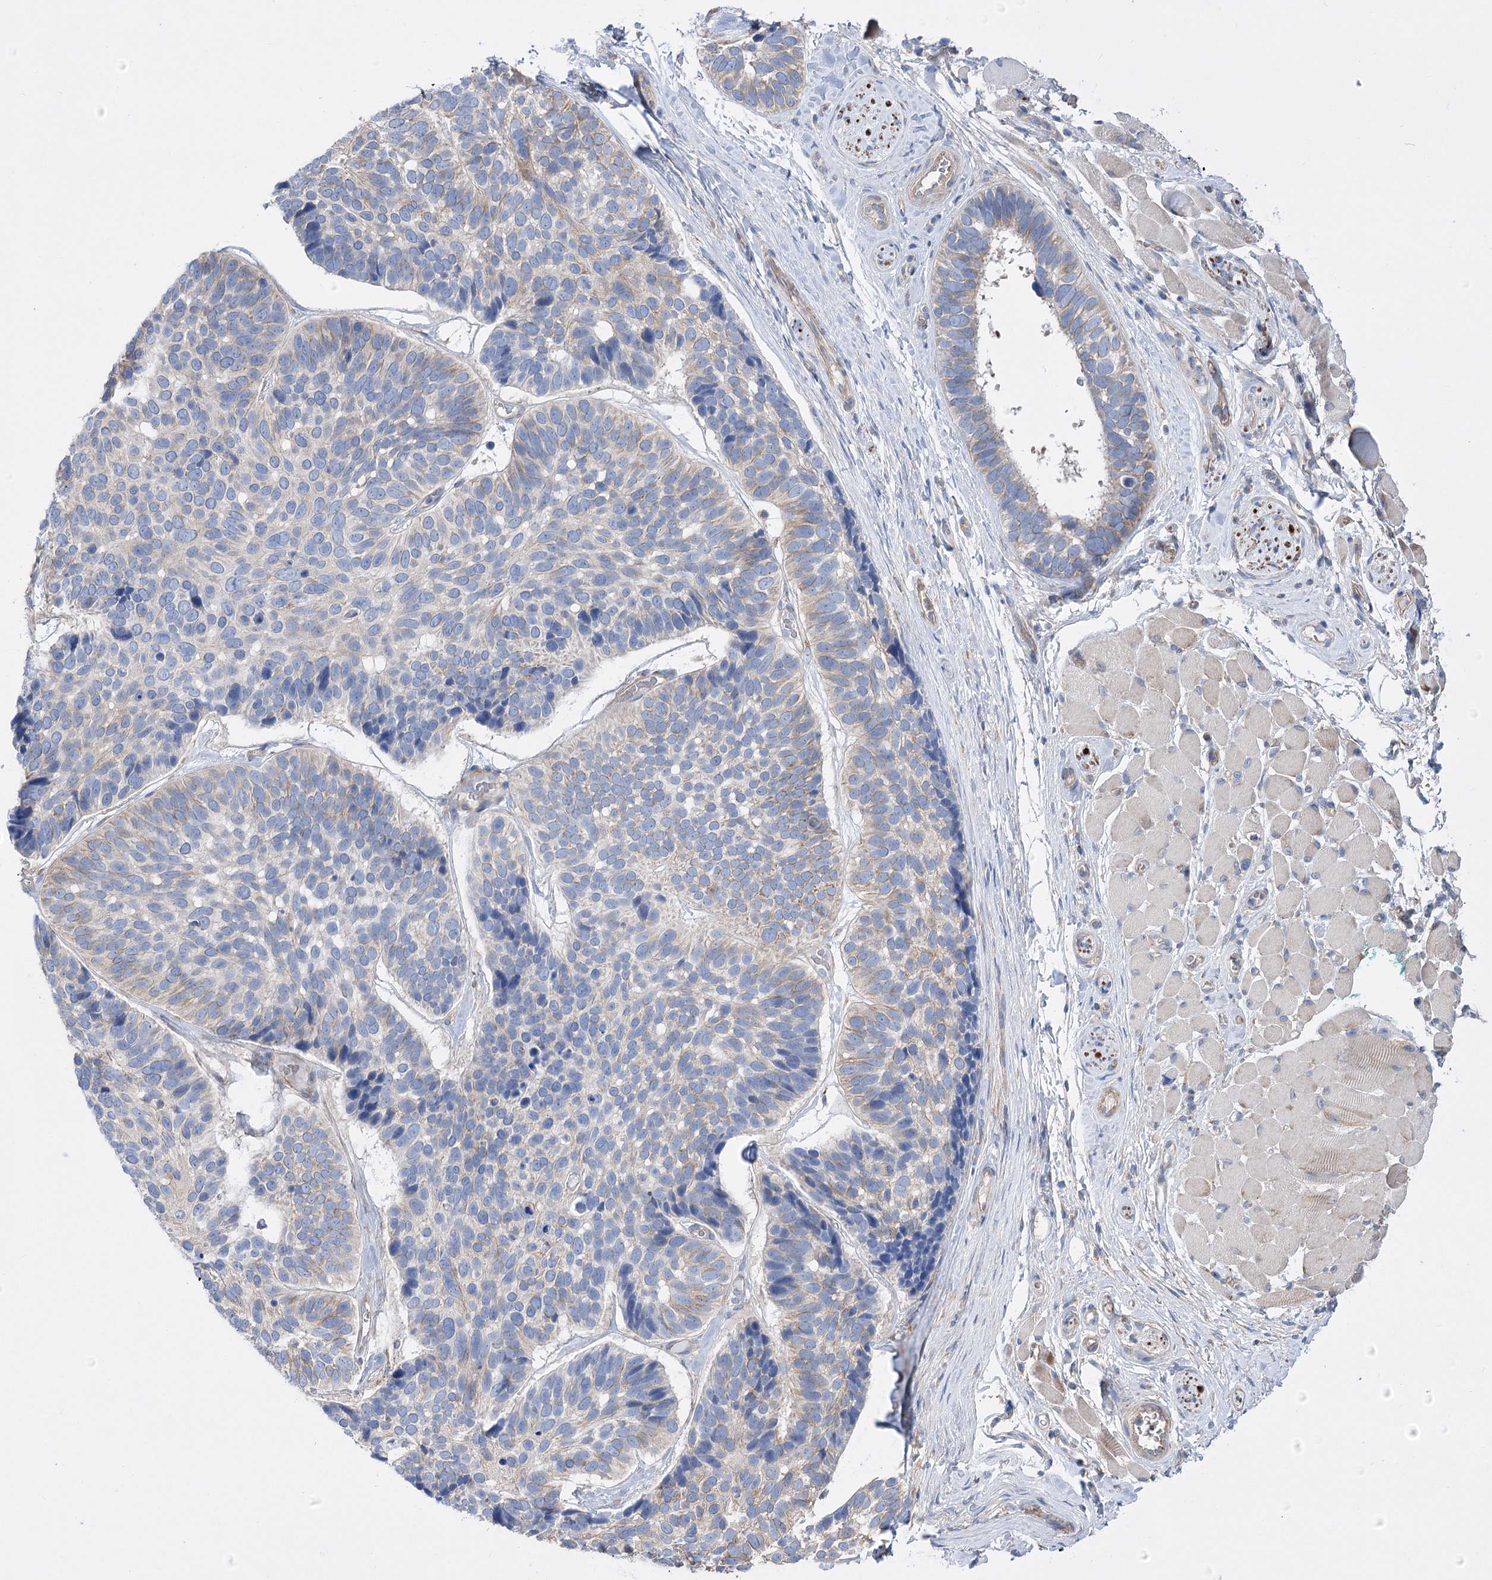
{"staining": {"intensity": "weak", "quantity": "25%-75%", "location": "cytoplasmic/membranous"}, "tissue": "skin cancer", "cell_type": "Tumor cells", "image_type": "cancer", "snomed": [{"axis": "morphology", "description": "Basal cell carcinoma"}, {"axis": "topography", "description": "Skin"}], "caption": "Immunohistochemical staining of skin basal cell carcinoma shows low levels of weak cytoplasmic/membranous protein positivity in about 25%-75% of tumor cells. Nuclei are stained in blue.", "gene": "LRRC34", "patient": {"sex": "male", "age": 62}}